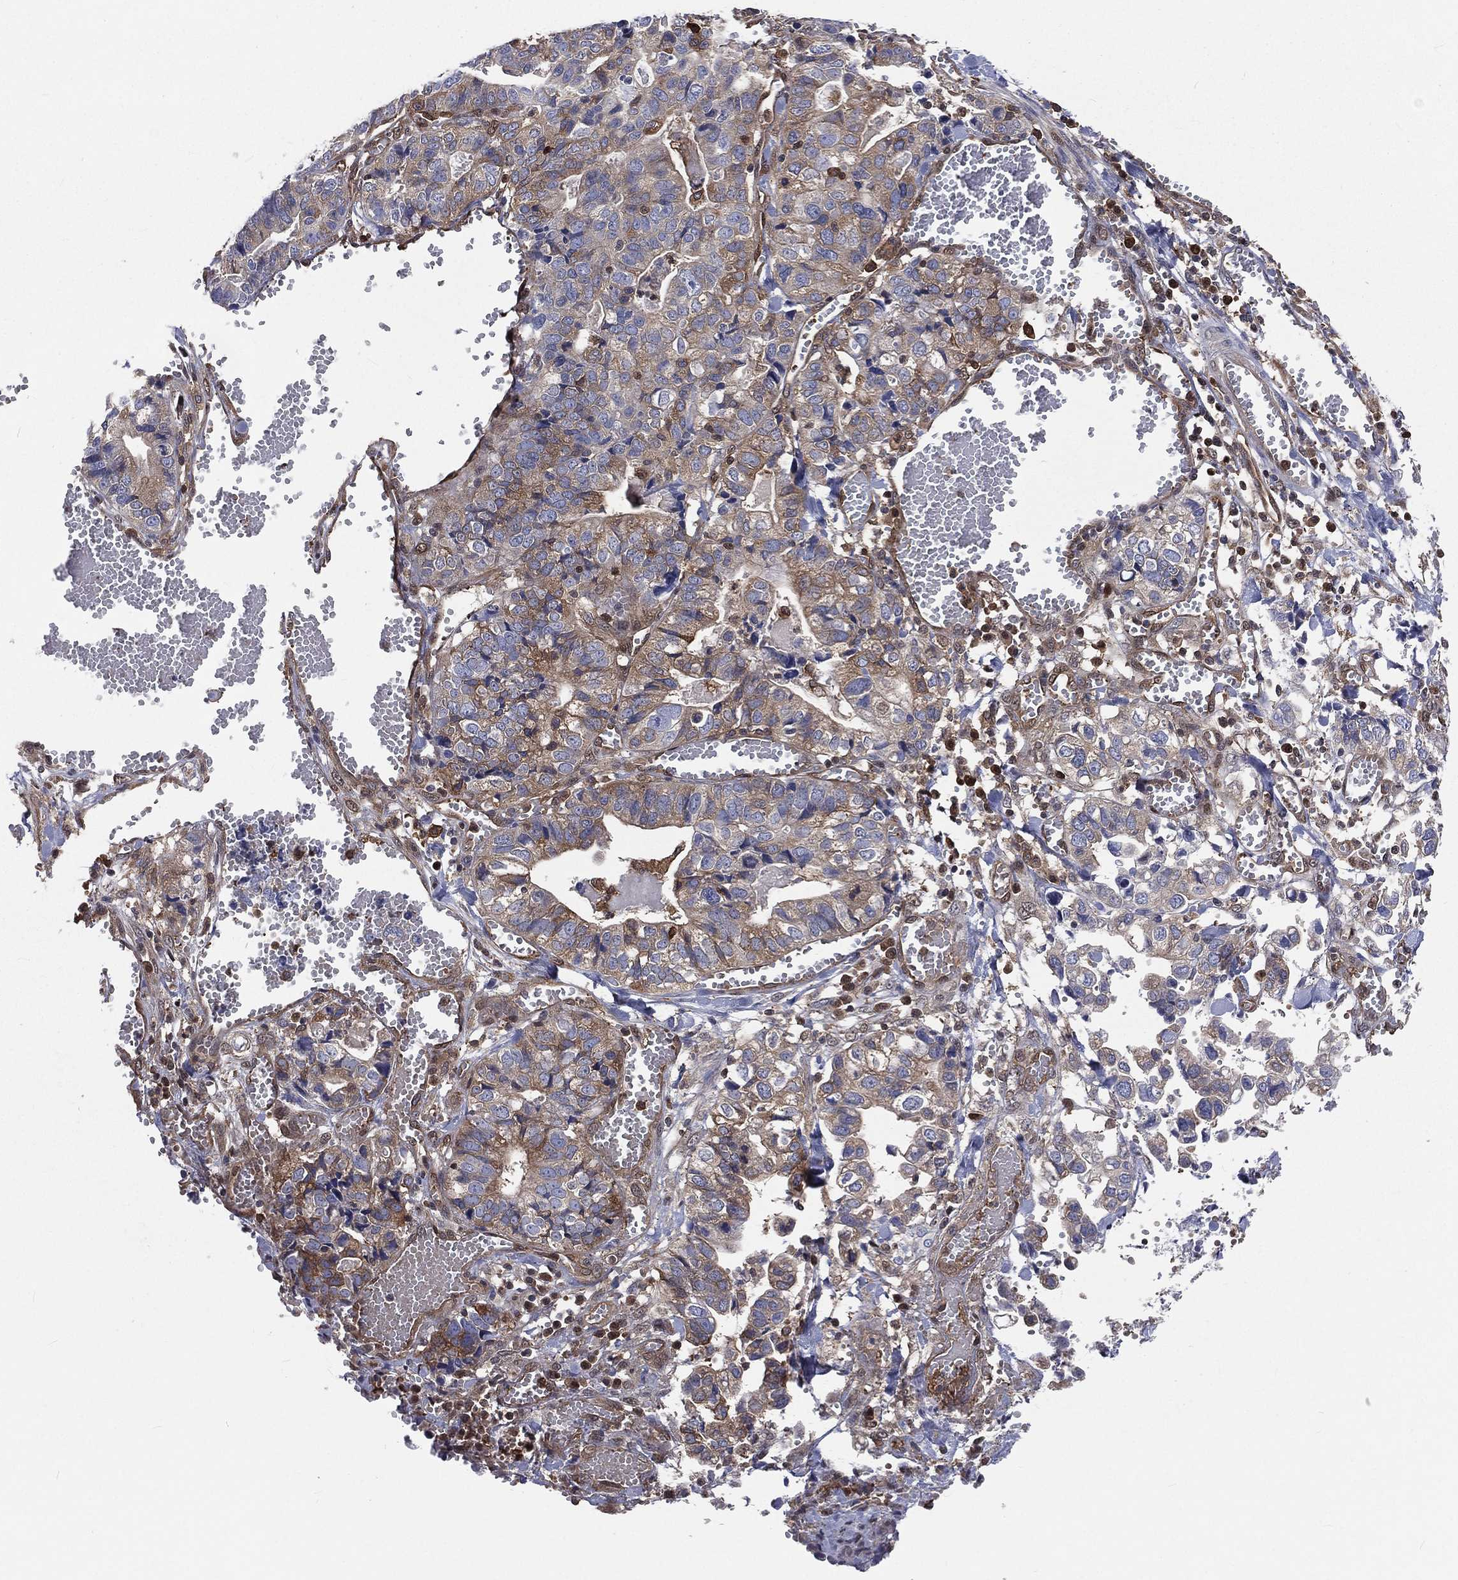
{"staining": {"intensity": "weak", "quantity": "<25%", "location": "cytoplasmic/membranous"}, "tissue": "stomach cancer", "cell_type": "Tumor cells", "image_type": "cancer", "snomed": [{"axis": "morphology", "description": "Adenocarcinoma, NOS"}, {"axis": "topography", "description": "Stomach, upper"}], "caption": "Tumor cells are negative for brown protein staining in adenocarcinoma (stomach).", "gene": "TBC1D2", "patient": {"sex": "female", "age": 67}}